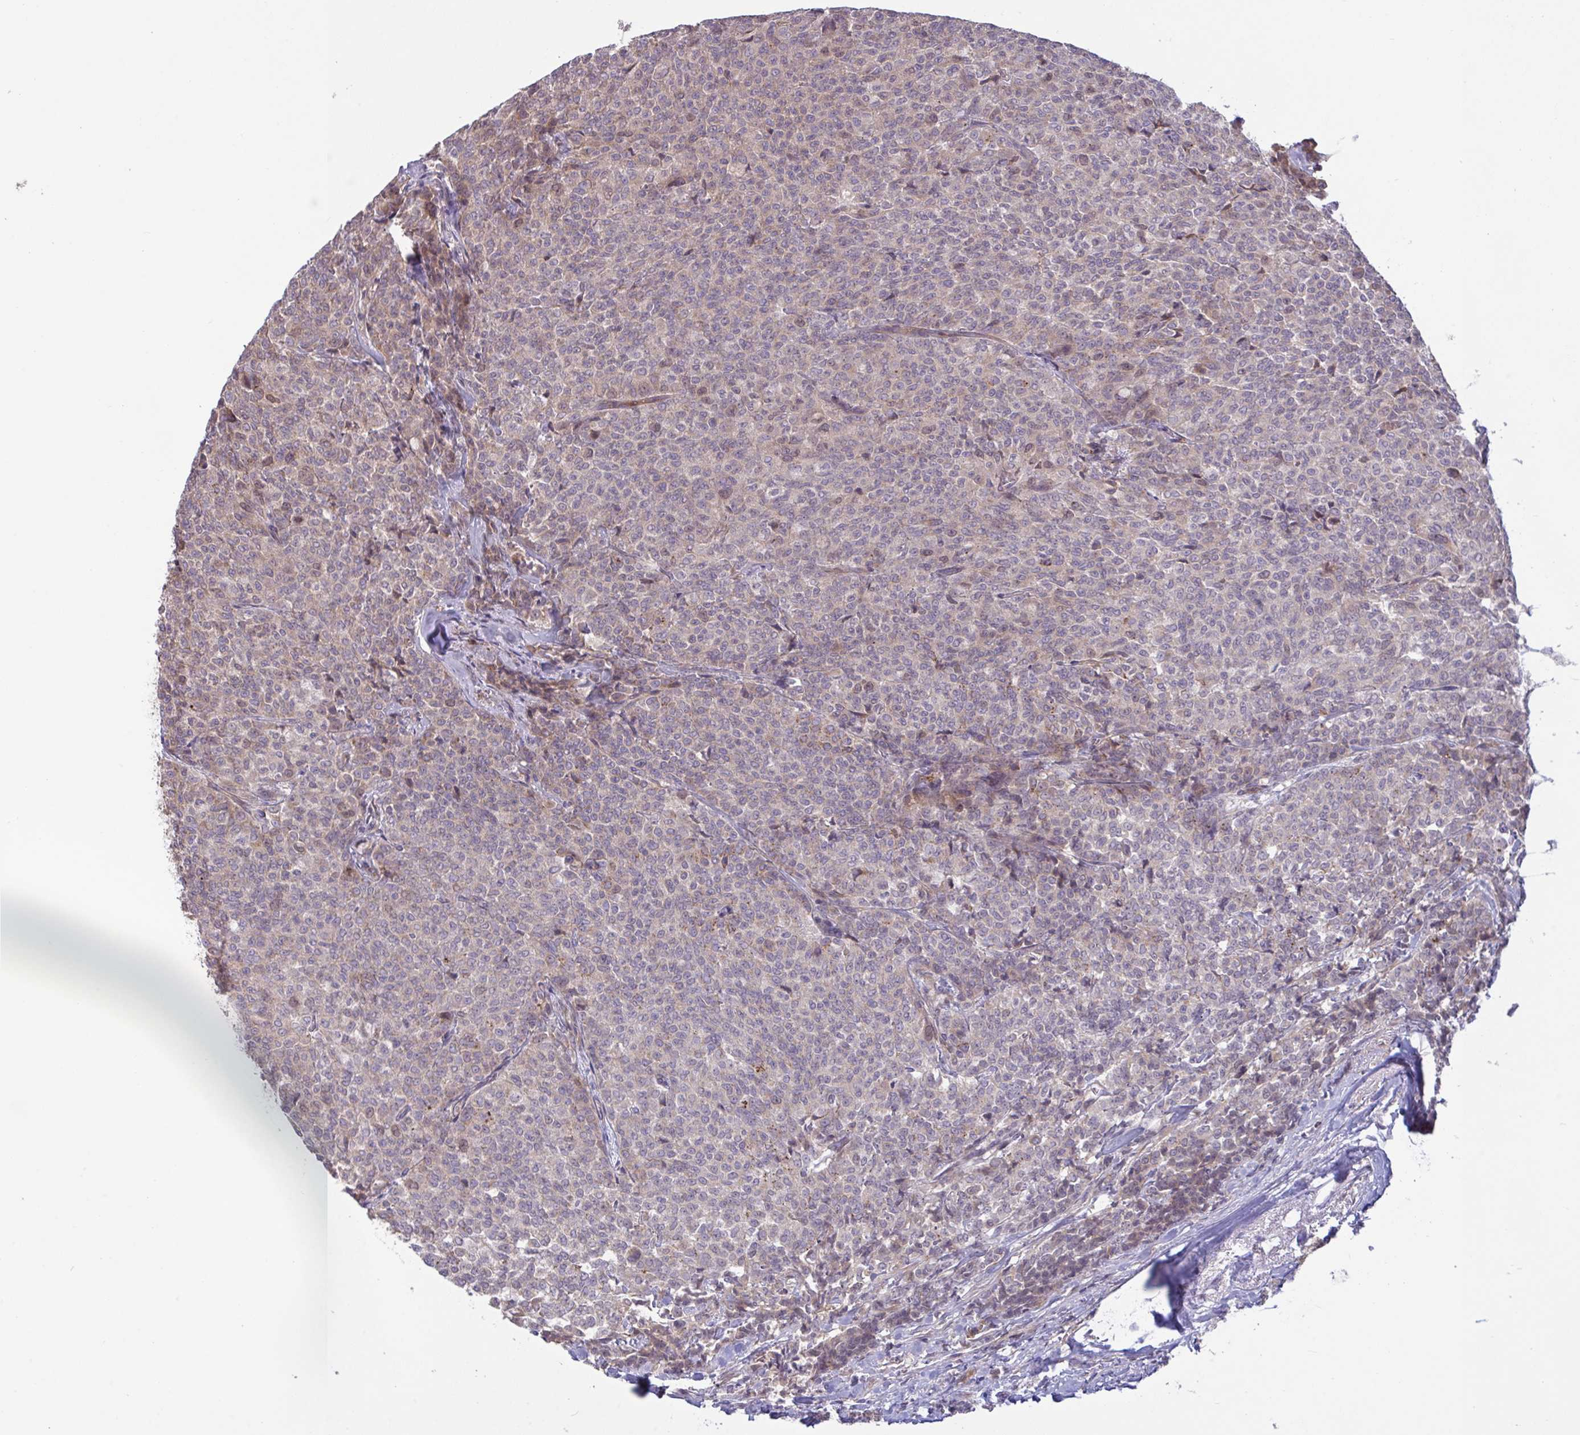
{"staining": {"intensity": "weak", "quantity": "<25%", "location": "cytoplasmic/membranous"}, "tissue": "breast cancer", "cell_type": "Tumor cells", "image_type": "cancer", "snomed": [{"axis": "morphology", "description": "Duct carcinoma"}, {"axis": "topography", "description": "Breast"}], "caption": "Immunohistochemical staining of breast intraductal carcinoma shows no significant expression in tumor cells. Brightfield microscopy of IHC stained with DAB (brown) and hematoxylin (blue), captured at high magnification.", "gene": "IL1R1", "patient": {"sex": "female", "age": 91}}